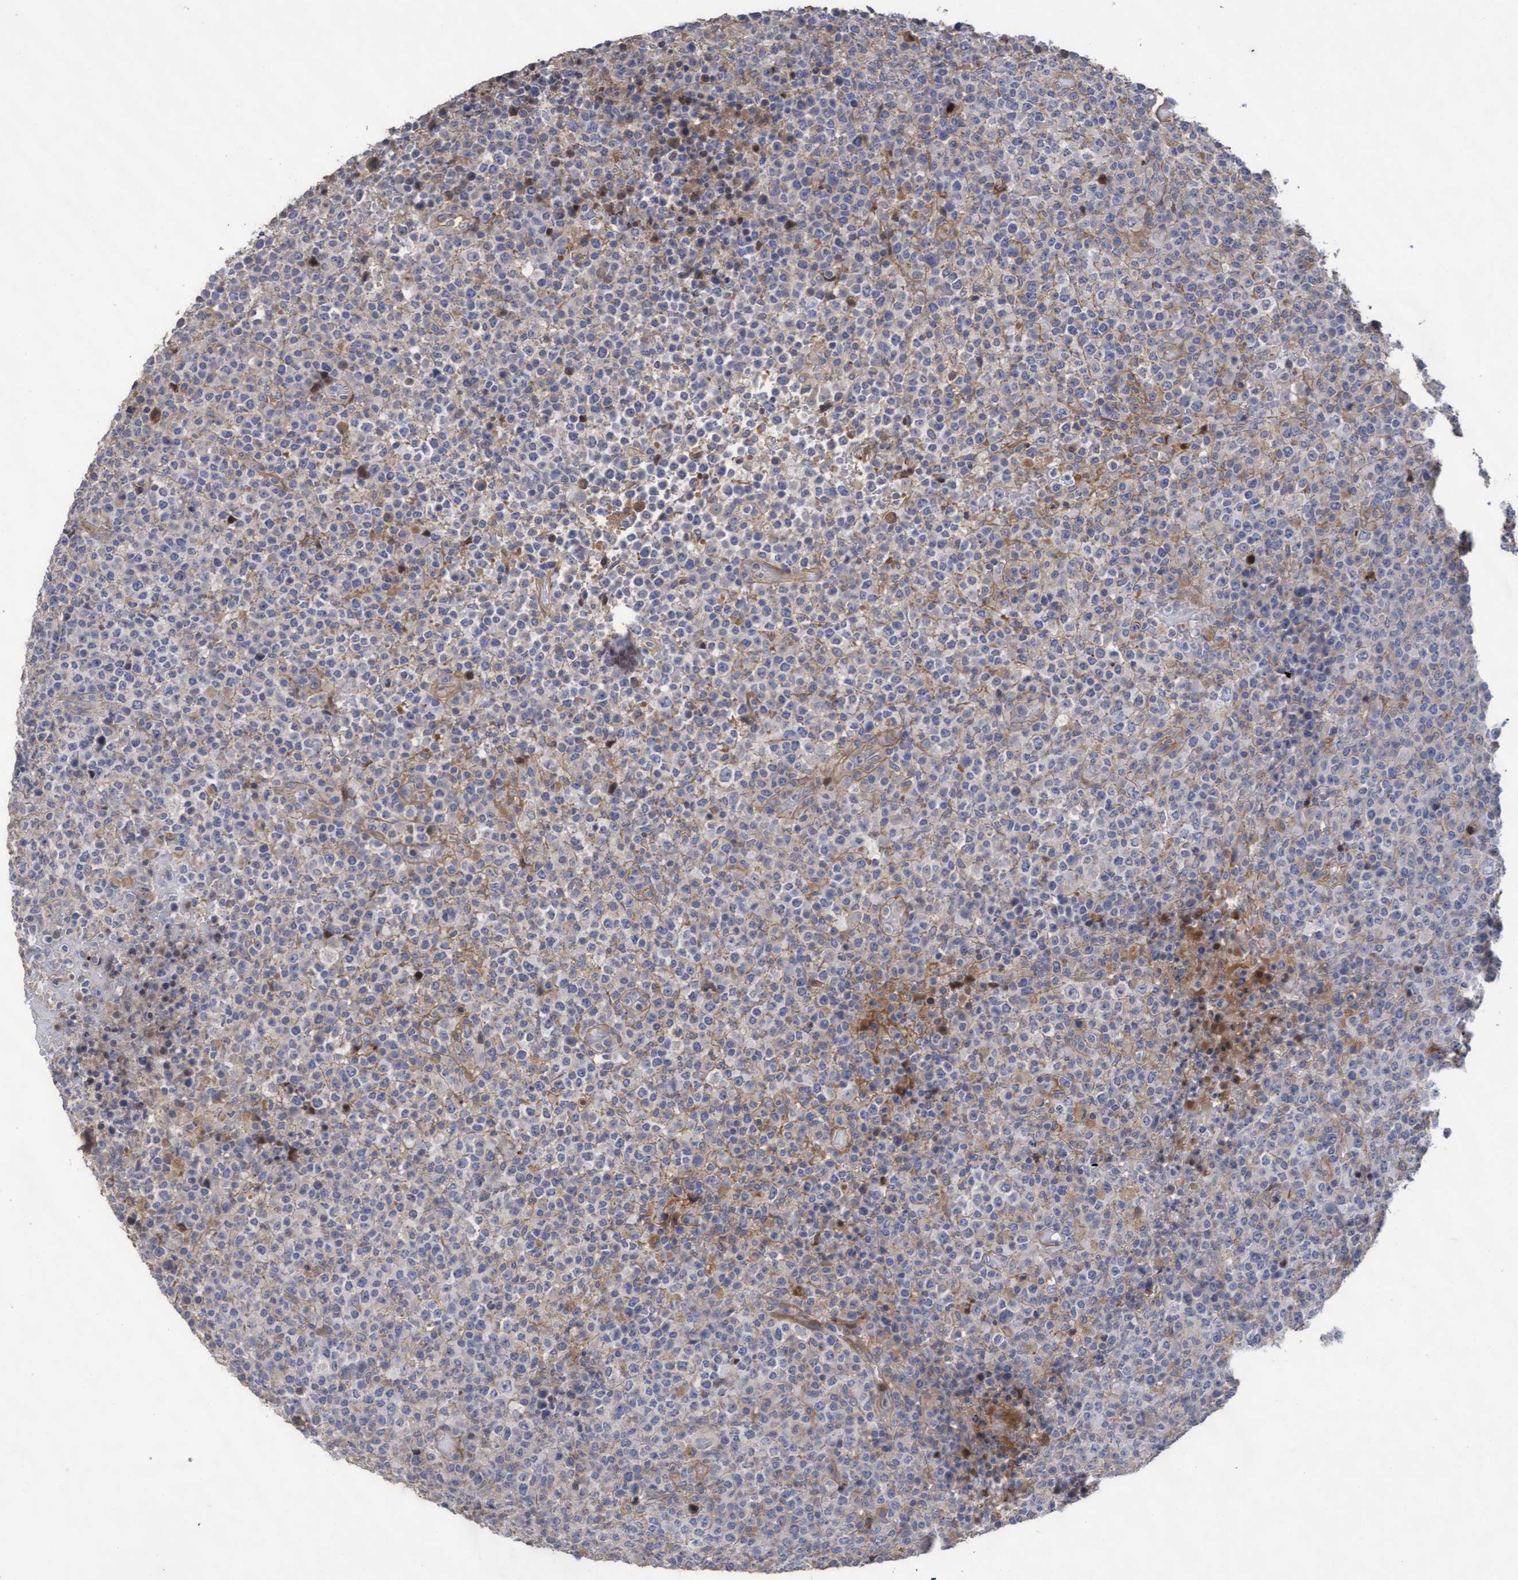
{"staining": {"intensity": "weak", "quantity": "<25%", "location": "cytoplasmic/membranous"}, "tissue": "lymphoma", "cell_type": "Tumor cells", "image_type": "cancer", "snomed": [{"axis": "morphology", "description": "Malignant lymphoma, non-Hodgkin's type, High grade"}, {"axis": "topography", "description": "Lymph node"}], "caption": "DAB immunohistochemical staining of lymphoma shows no significant expression in tumor cells.", "gene": "KRT24", "patient": {"sex": "male", "age": 13}}